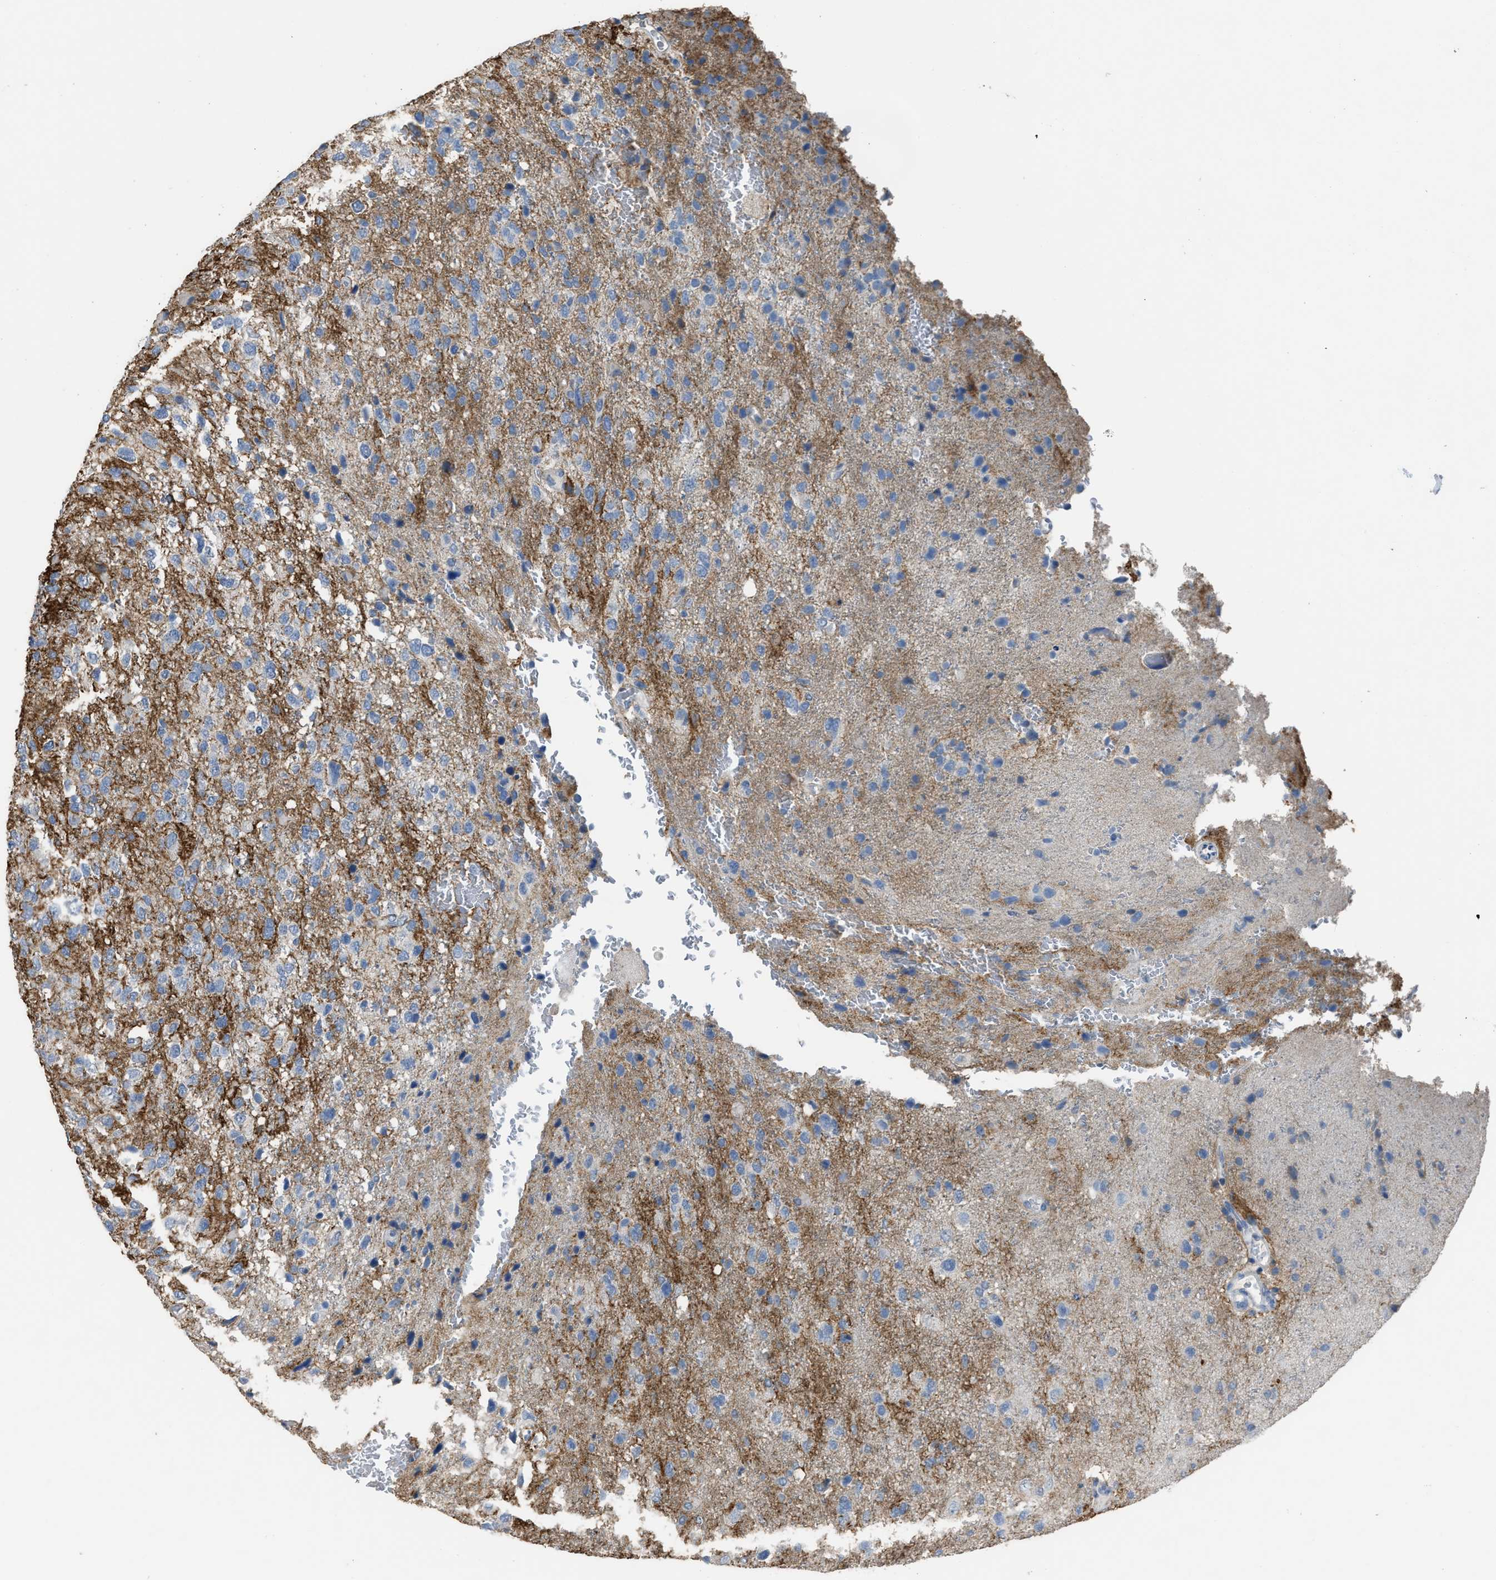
{"staining": {"intensity": "weak", "quantity": "<25%", "location": "cytoplasmic/membranous"}, "tissue": "glioma", "cell_type": "Tumor cells", "image_type": "cancer", "snomed": [{"axis": "morphology", "description": "Glioma, malignant, High grade"}, {"axis": "topography", "description": "Brain"}], "caption": "High power microscopy image of an immunohistochemistry photomicrograph of malignant glioma (high-grade), revealing no significant staining in tumor cells.", "gene": "OR51E1", "patient": {"sex": "female", "age": 58}}